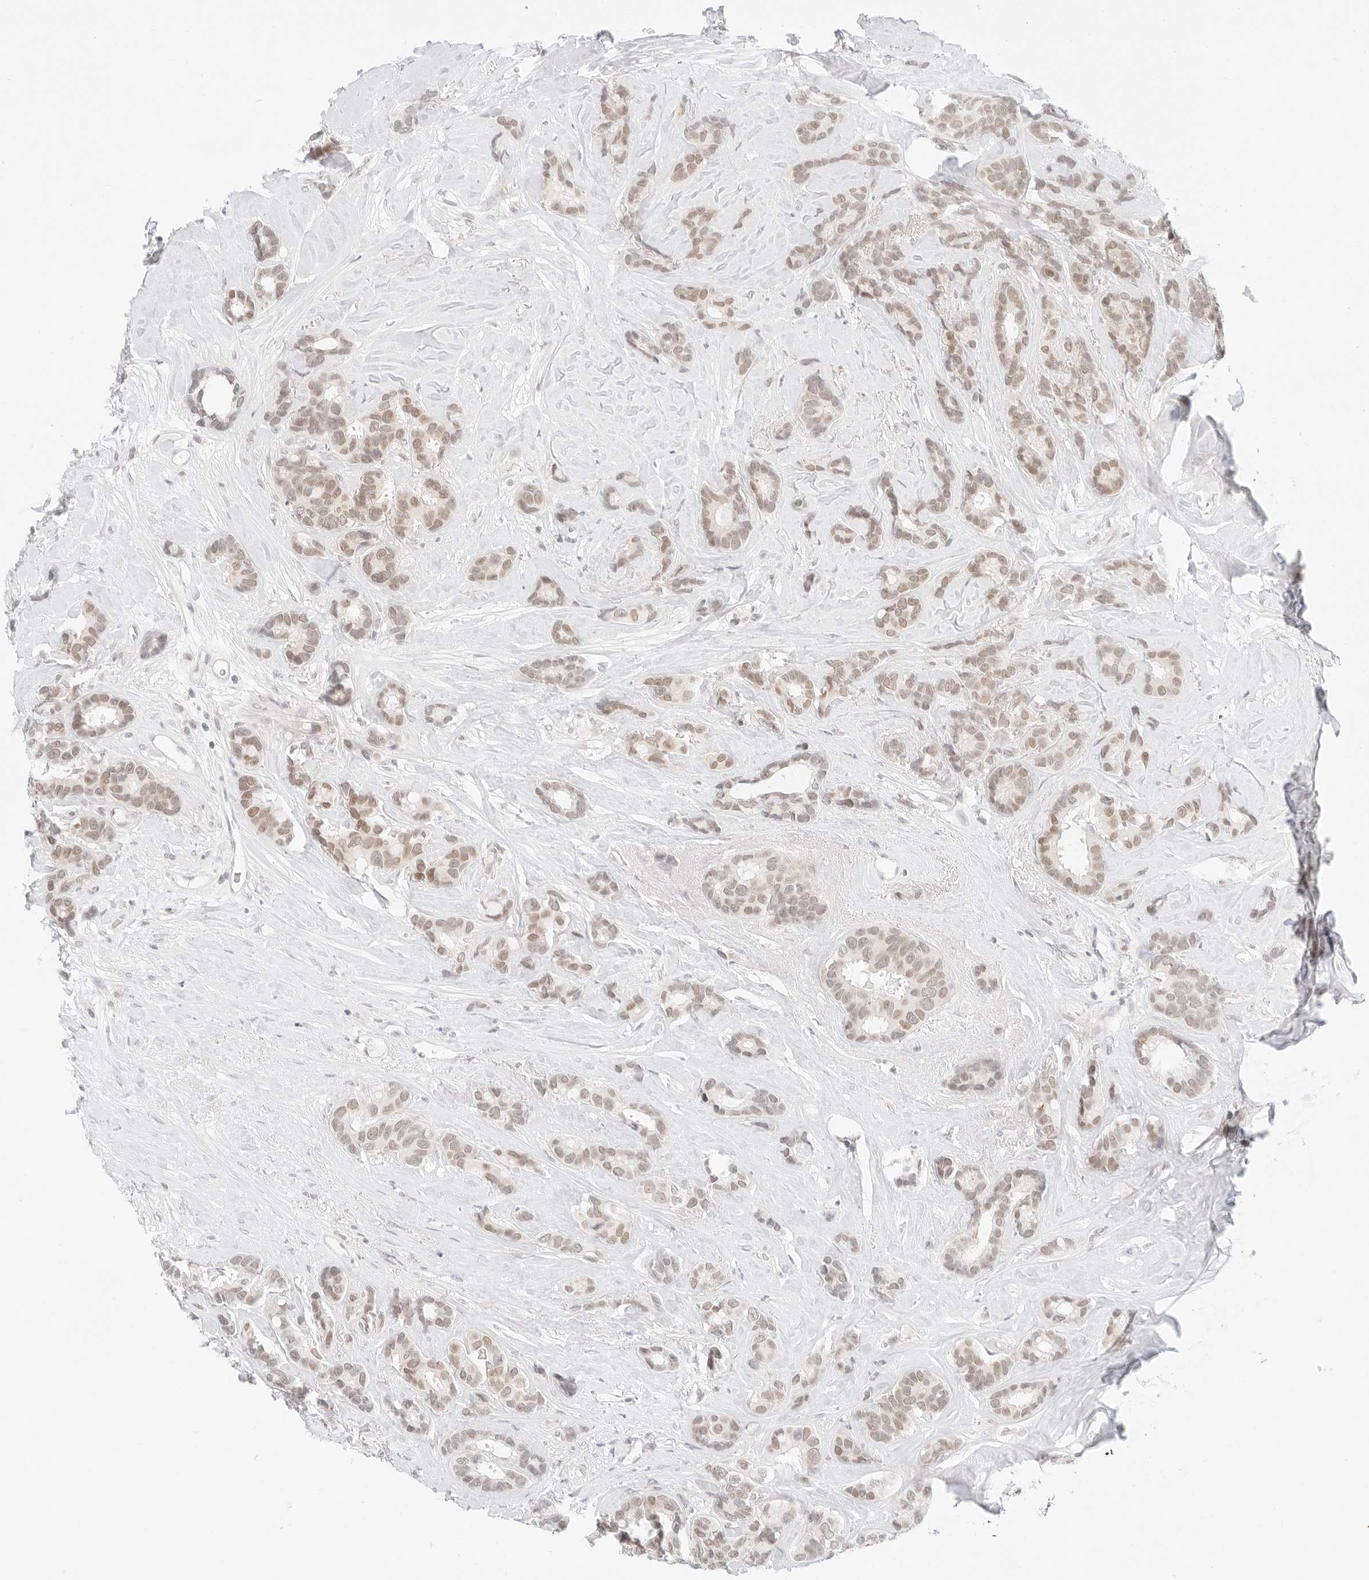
{"staining": {"intensity": "weak", "quantity": ">75%", "location": "nuclear"}, "tissue": "breast cancer", "cell_type": "Tumor cells", "image_type": "cancer", "snomed": [{"axis": "morphology", "description": "Duct carcinoma"}, {"axis": "topography", "description": "Breast"}], "caption": "Breast cancer was stained to show a protein in brown. There is low levels of weak nuclear staining in approximately >75% of tumor cells.", "gene": "POLR3C", "patient": {"sex": "female", "age": 87}}